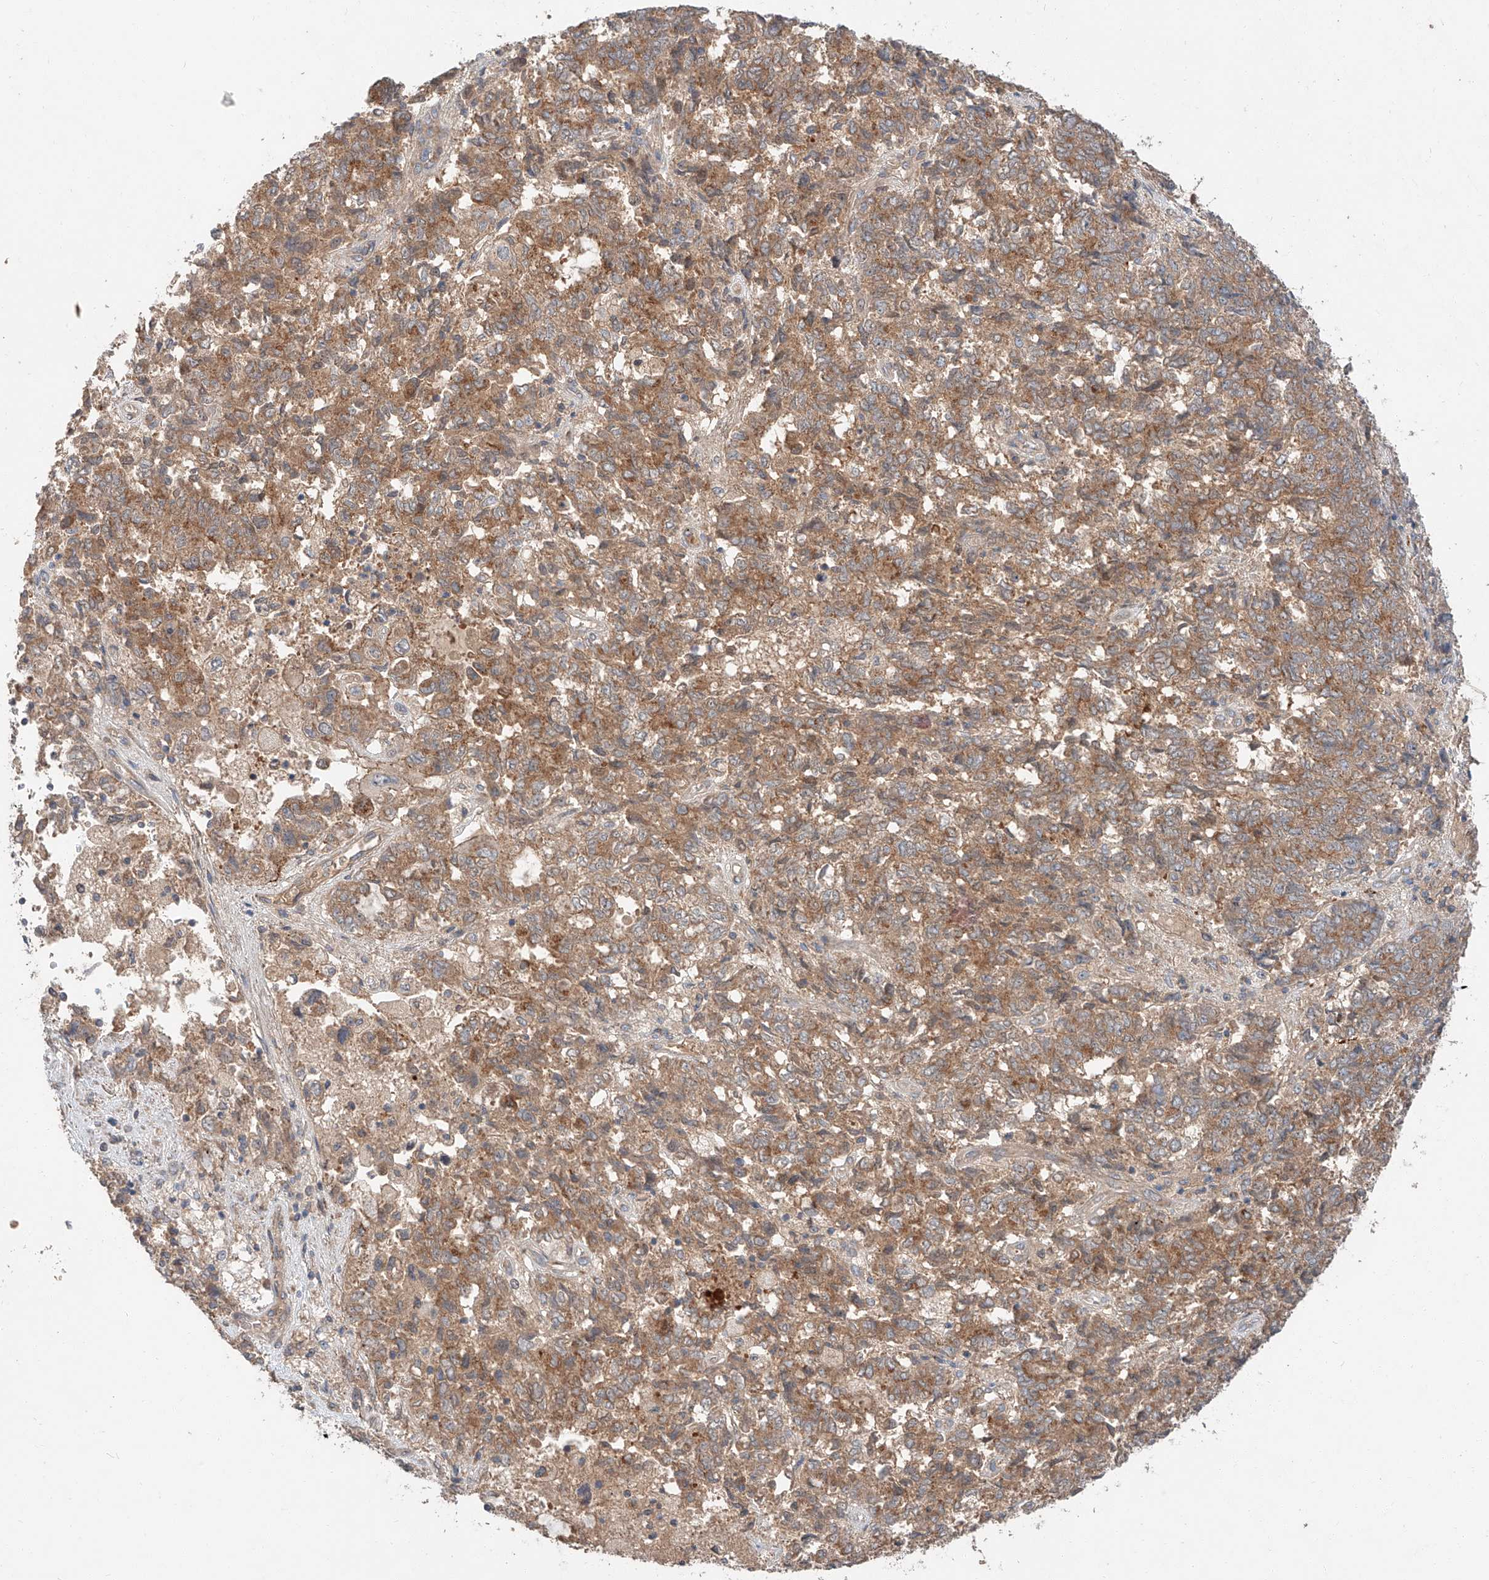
{"staining": {"intensity": "moderate", "quantity": ">75%", "location": "cytoplasmic/membranous"}, "tissue": "endometrial cancer", "cell_type": "Tumor cells", "image_type": "cancer", "snomed": [{"axis": "morphology", "description": "Adenocarcinoma, NOS"}, {"axis": "topography", "description": "Endometrium"}], "caption": "This image demonstrates immunohistochemistry (IHC) staining of endometrial cancer (adenocarcinoma), with medium moderate cytoplasmic/membranous expression in about >75% of tumor cells.", "gene": "XPNPEP1", "patient": {"sex": "female", "age": 80}}